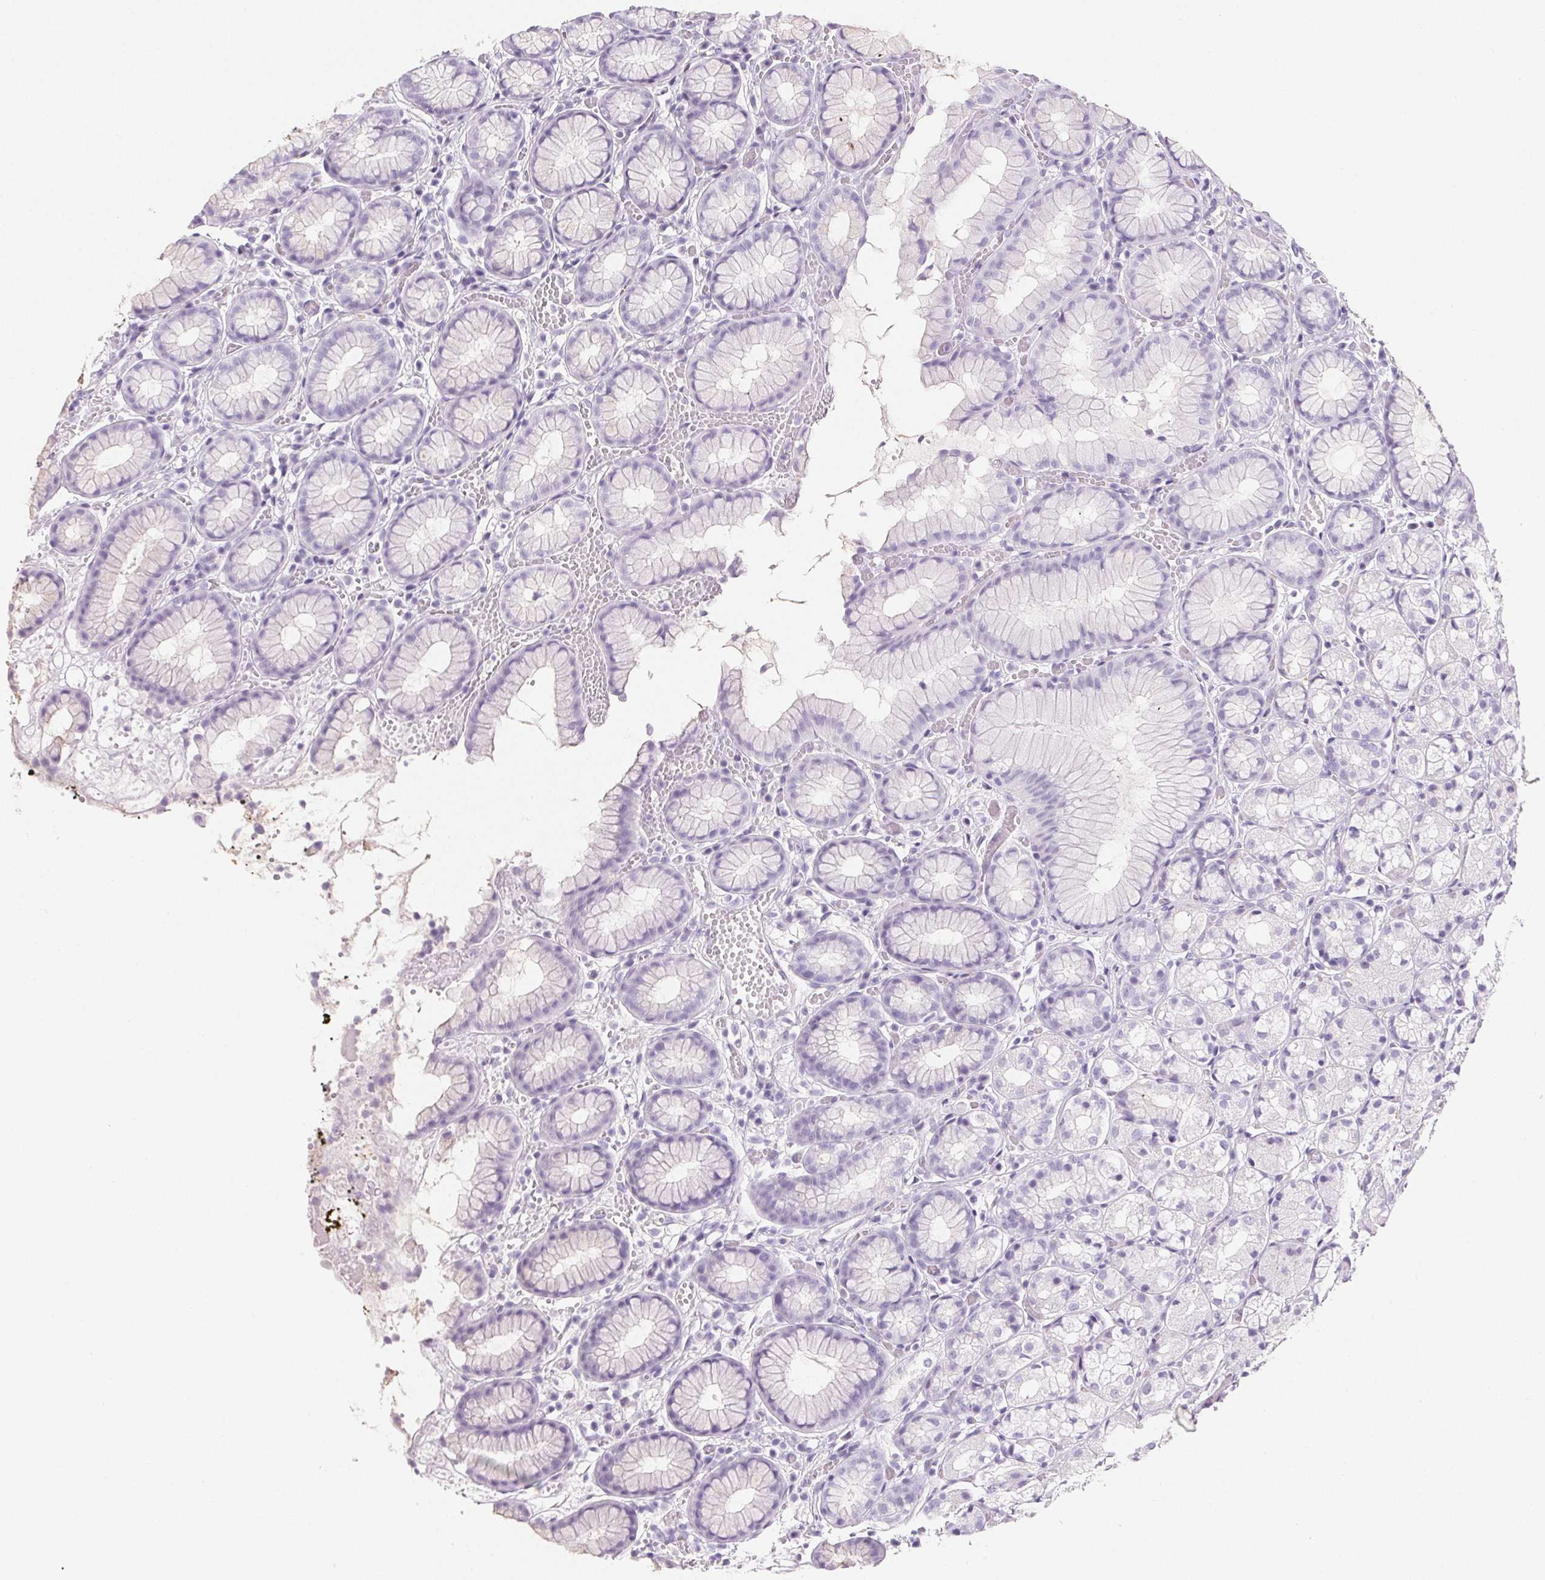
{"staining": {"intensity": "negative", "quantity": "none", "location": "none"}, "tissue": "stomach", "cell_type": "Glandular cells", "image_type": "normal", "snomed": [{"axis": "morphology", "description": "Normal tissue, NOS"}, {"axis": "topography", "description": "Smooth muscle"}, {"axis": "topography", "description": "Stomach"}], "caption": "High magnification brightfield microscopy of unremarkable stomach stained with DAB (3,3'-diaminobenzidine) (brown) and counterstained with hematoxylin (blue): glandular cells show no significant staining. Brightfield microscopy of IHC stained with DAB (3,3'-diaminobenzidine) (brown) and hematoxylin (blue), captured at high magnification.", "gene": "PRSS1", "patient": {"sex": "male", "age": 70}}